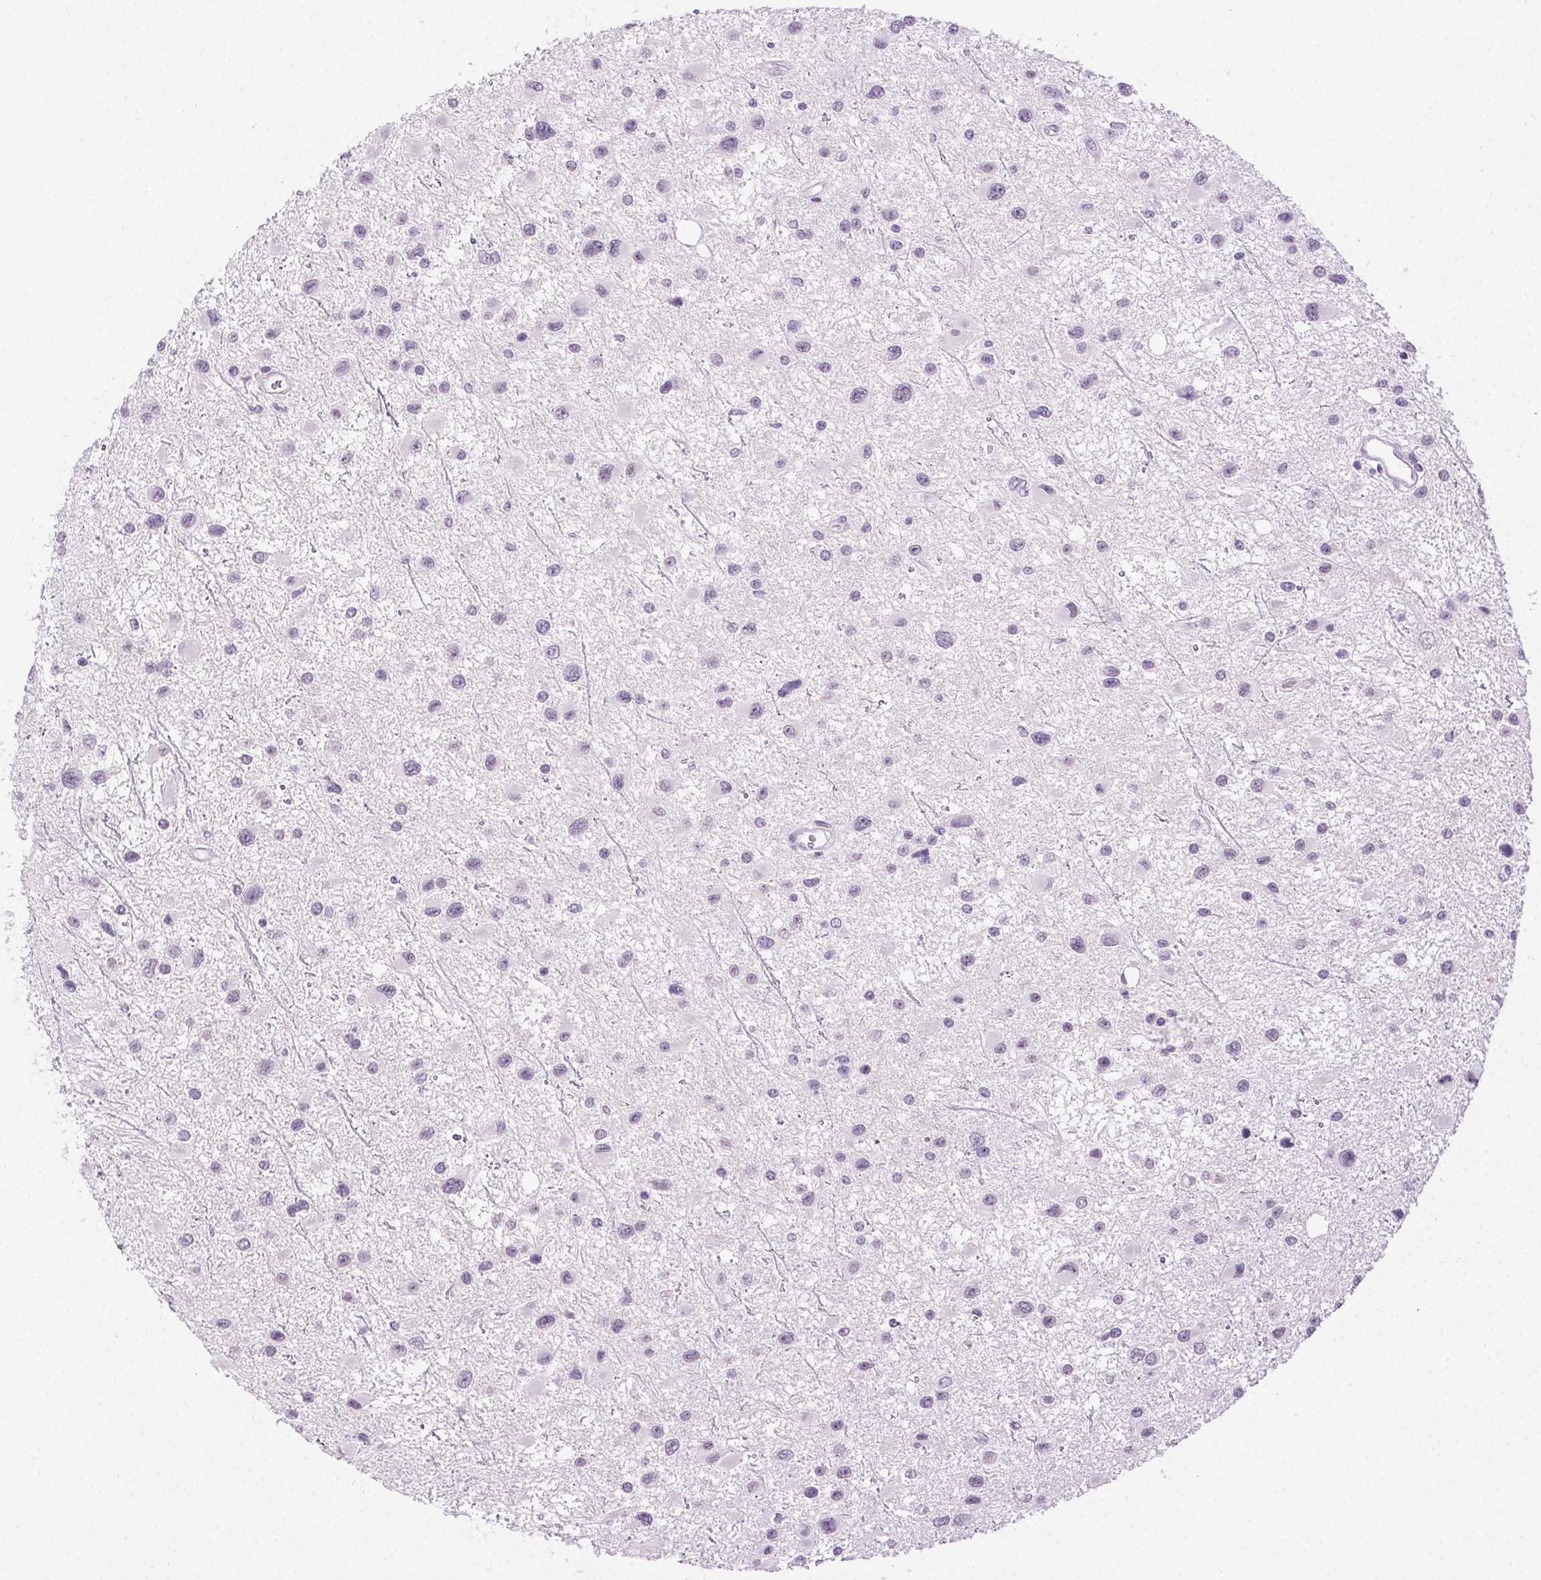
{"staining": {"intensity": "negative", "quantity": "none", "location": "none"}, "tissue": "glioma", "cell_type": "Tumor cells", "image_type": "cancer", "snomed": [{"axis": "morphology", "description": "Glioma, malignant, Low grade"}, {"axis": "topography", "description": "Brain"}], "caption": "Tumor cells show no significant expression in glioma. Brightfield microscopy of IHC stained with DAB (brown) and hematoxylin (blue), captured at high magnification.", "gene": "CLDN10", "patient": {"sex": "female", "age": 32}}